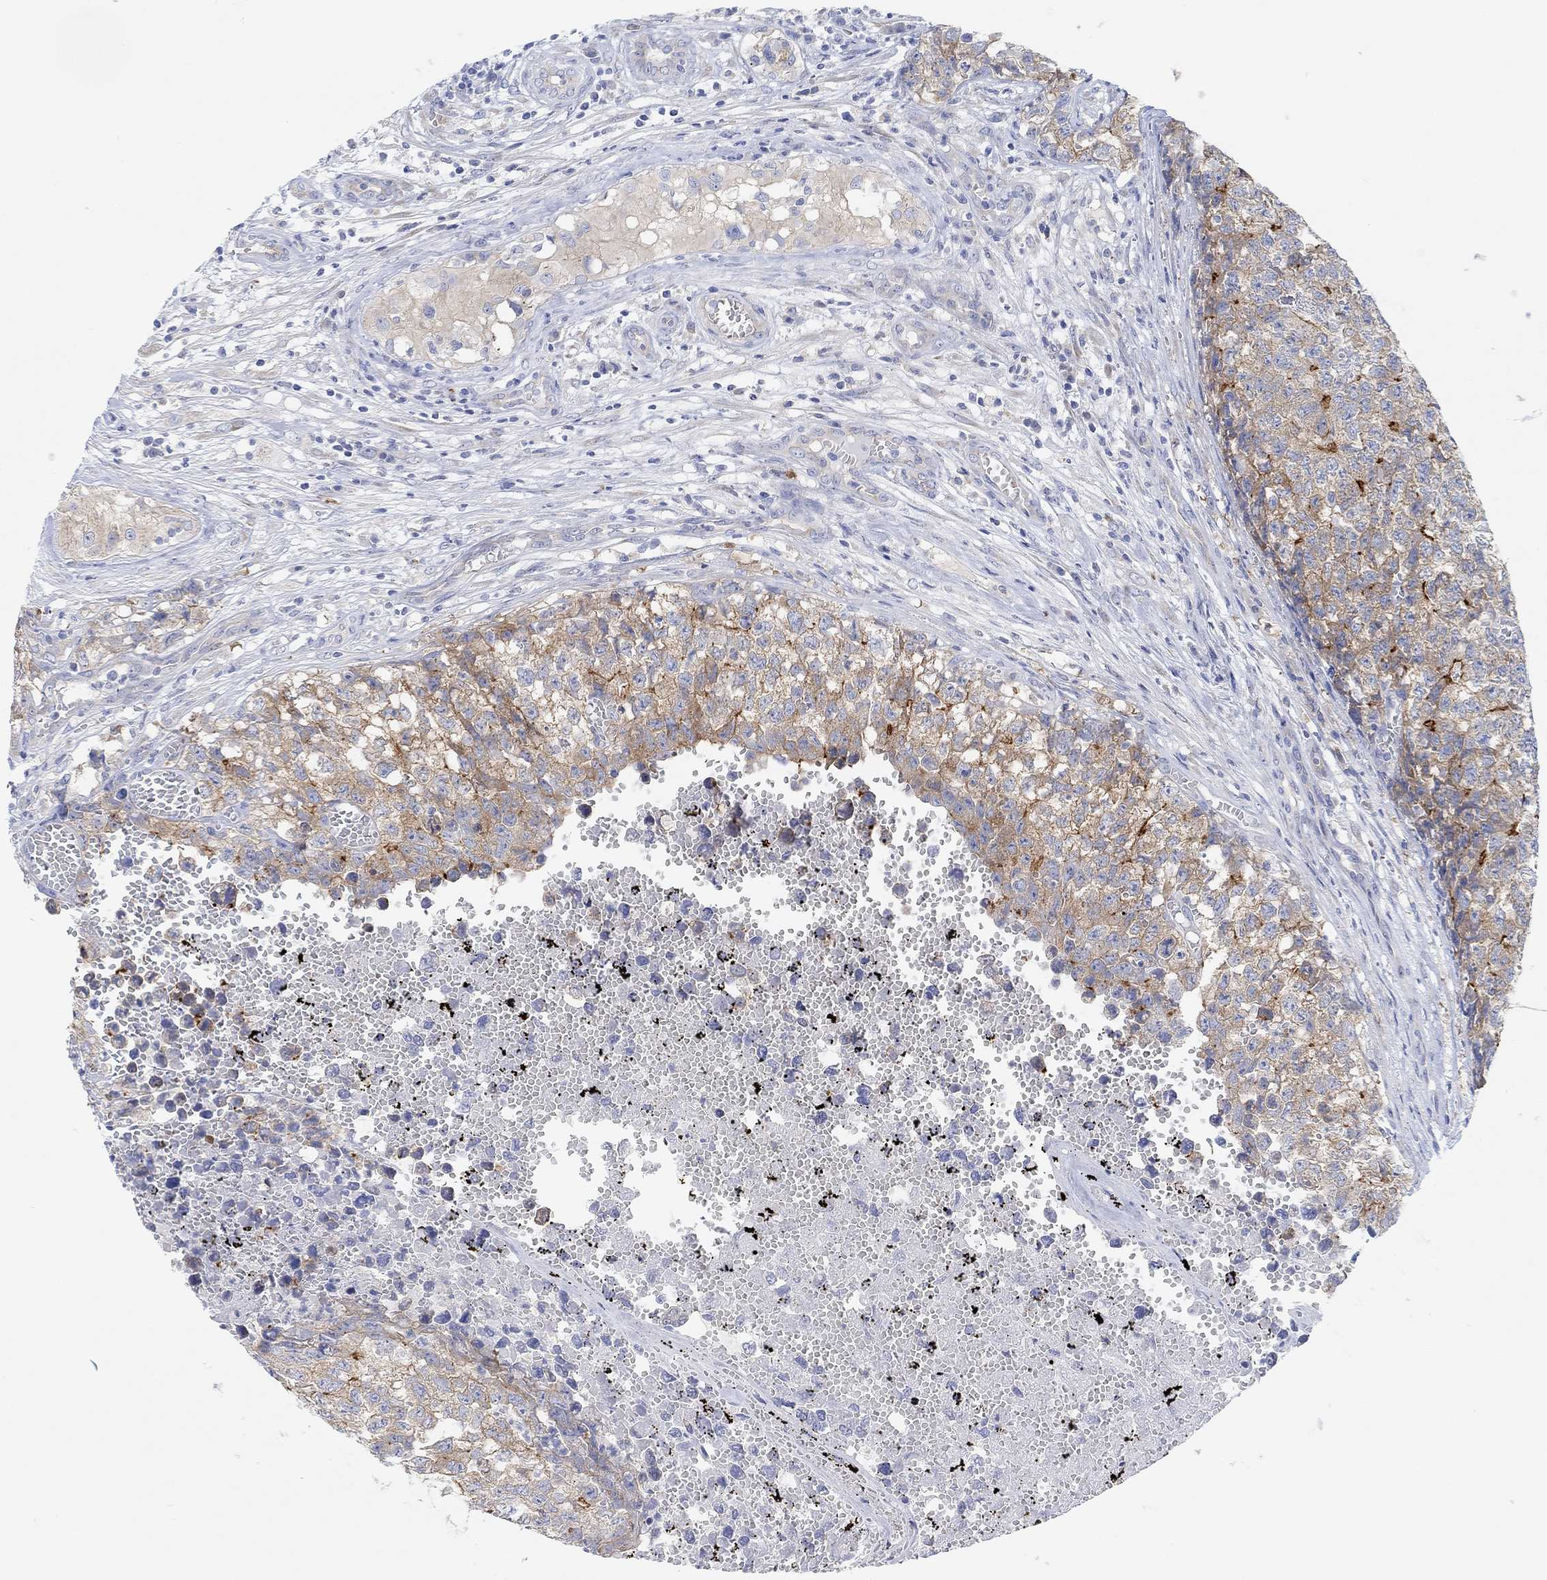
{"staining": {"intensity": "strong", "quantity": "<25%", "location": "cytoplasmic/membranous"}, "tissue": "testis cancer", "cell_type": "Tumor cells", "image_type": "cancer", "snomed": [{"axis": "morphology", "description": "Seminoma, NOS"}, {"axis": "morphology", "description": "Carcinoma, Embryonal, NOS"}, {"axis": "topography", "description": "Testis"}], "caption": "An image of embryonal carcinoma (testis) stained for a protein displays strong cytoplasmic/membranous brown staining in tumor cells.", "gene": "RGS1", "patient": {"sex": "male", "age": 22}}